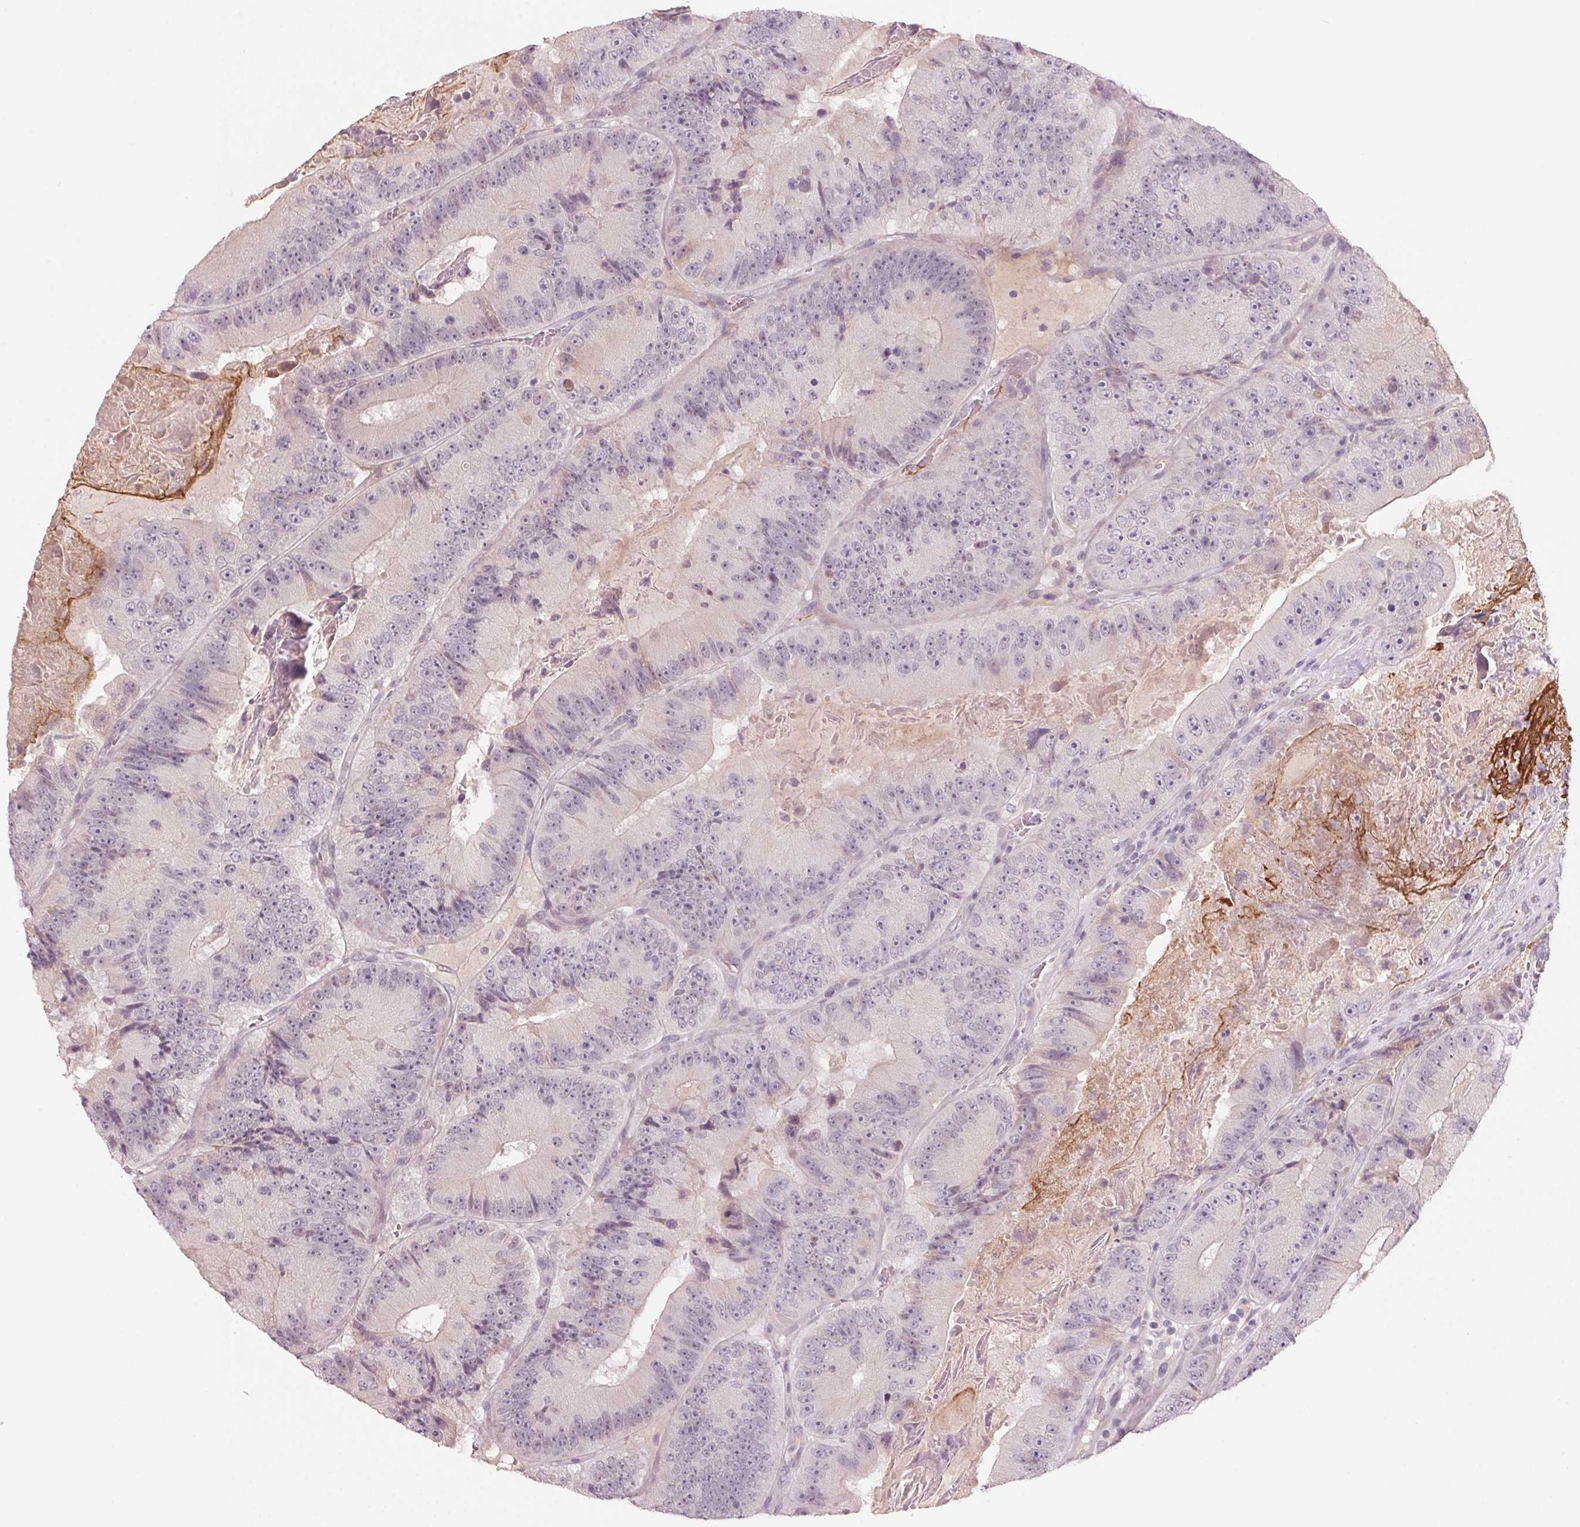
{"staining": {"intensity": "weak", "quantity": "<25%", "location": "cytoplasmic/membranous"}, "tissue": "colorectal cancer", "cell_type": "Tumor cells", "image_type": "cancer", "snomed": [{"axis": "morphology", "description": "Adenocarcinoma, NOS"}, {"axis": "topography", "description": "Colon"}], "caption": "Colorectal cancer (adenocarcinoma) stained for a protein using IHC reveals no expression tumor cells.", "gene": "ADAM20", "patient": {"sex": "female", "age": 86}}